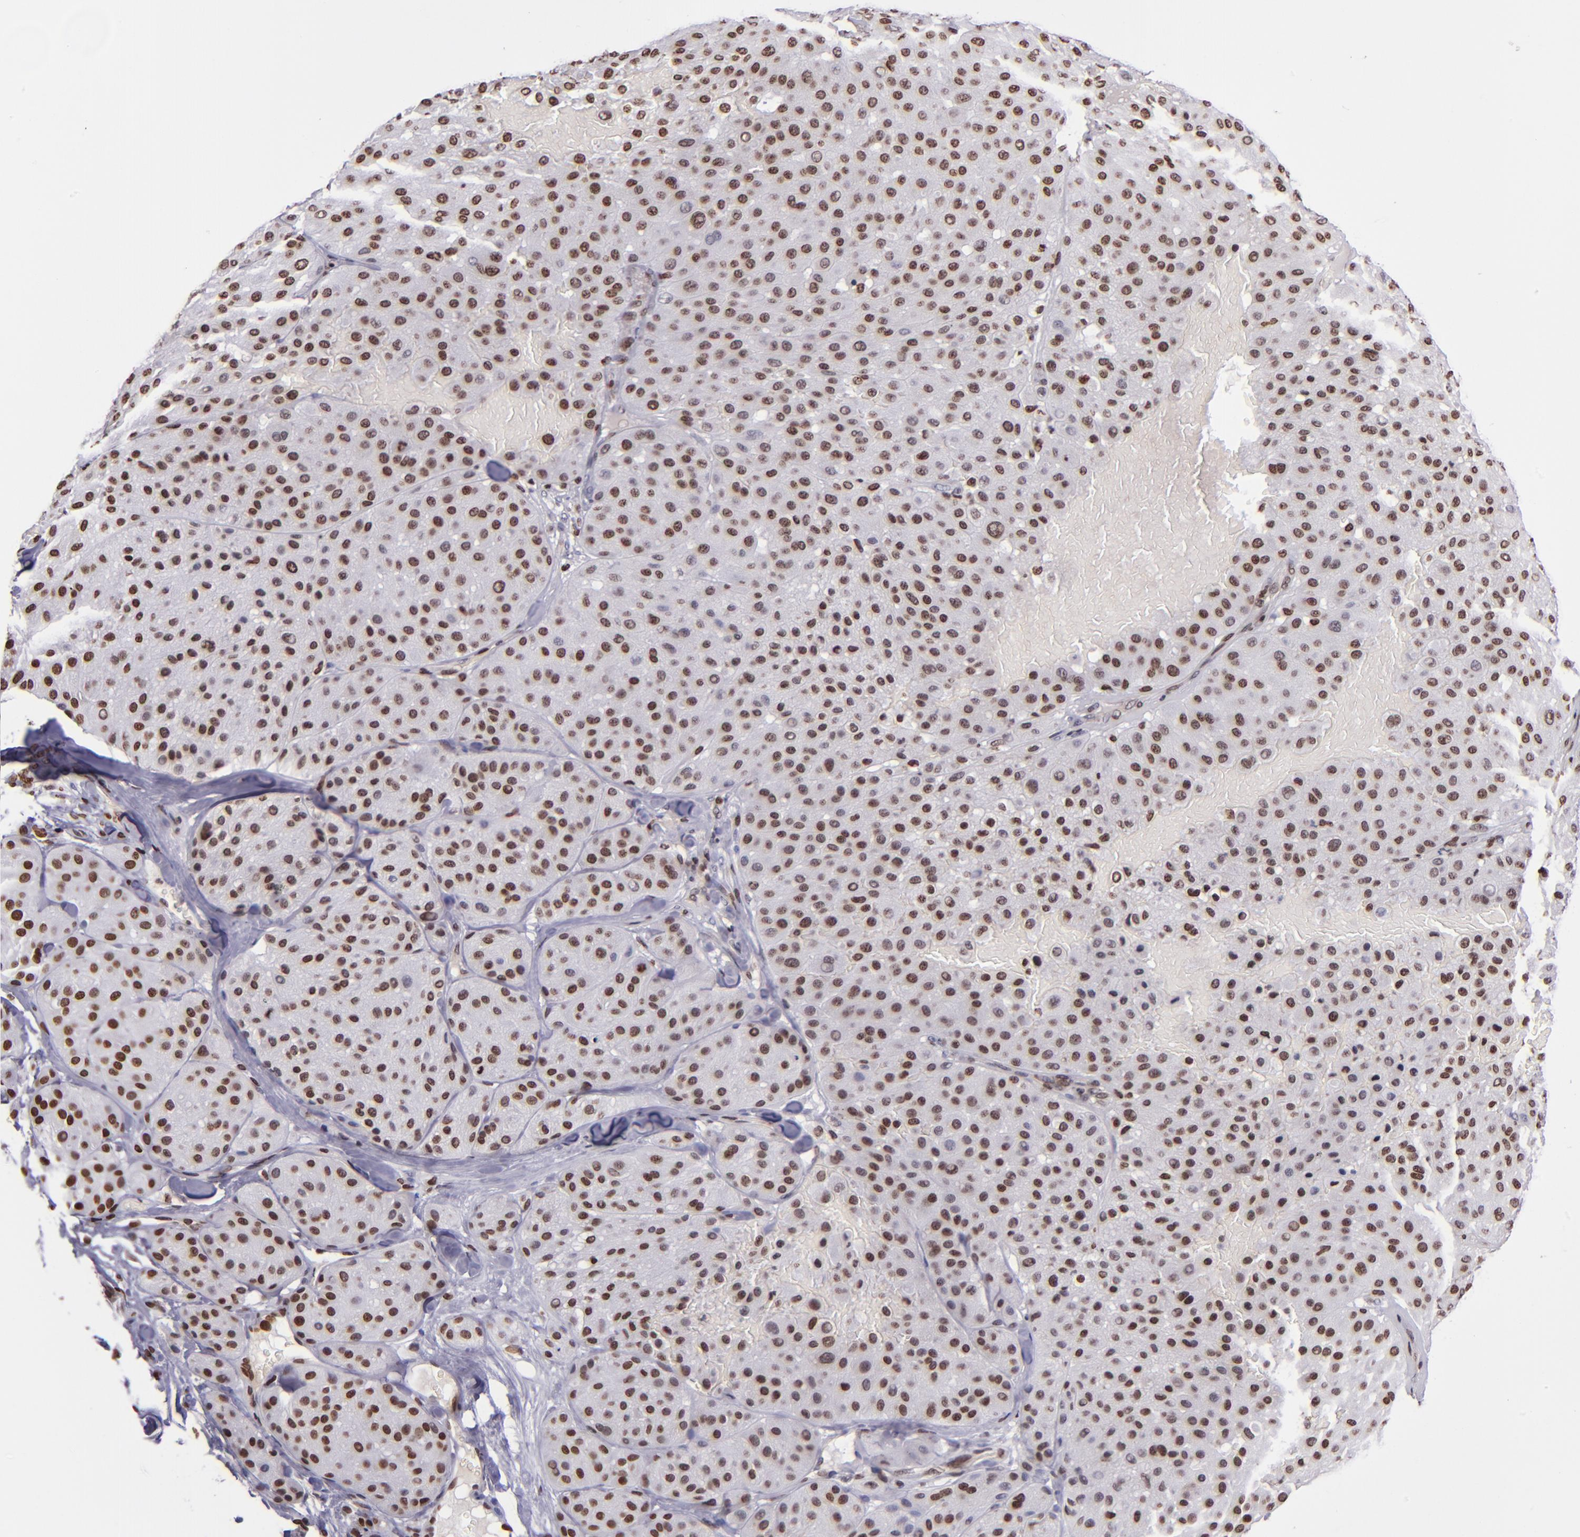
{"staining": {"intensity": "moderate", "quantity": ">75%", "location": "nuclear"}, "tissue": "melanoma", "cell_type": "Tumor cells", "image_type": "cancer", "snomed": [{"axis": "morphology", "description": "Normal tissue, NOS"}, {"axis": "morphology", "description": "Malignant melanoma, Metastatic site"}, {"axis": "topography", "description": "Skin"}], "caption": "Immunohistochemistry (DAB) staining of malignant melanoma (metastatic site) reveals moderate nuclear protein expression in approximately >75% of tumor cells. Ihc stains the protein in brown and the nuclei are stained blue.", "gene": "CDKL5", "patient": {"sex": "male", "age": 41}}